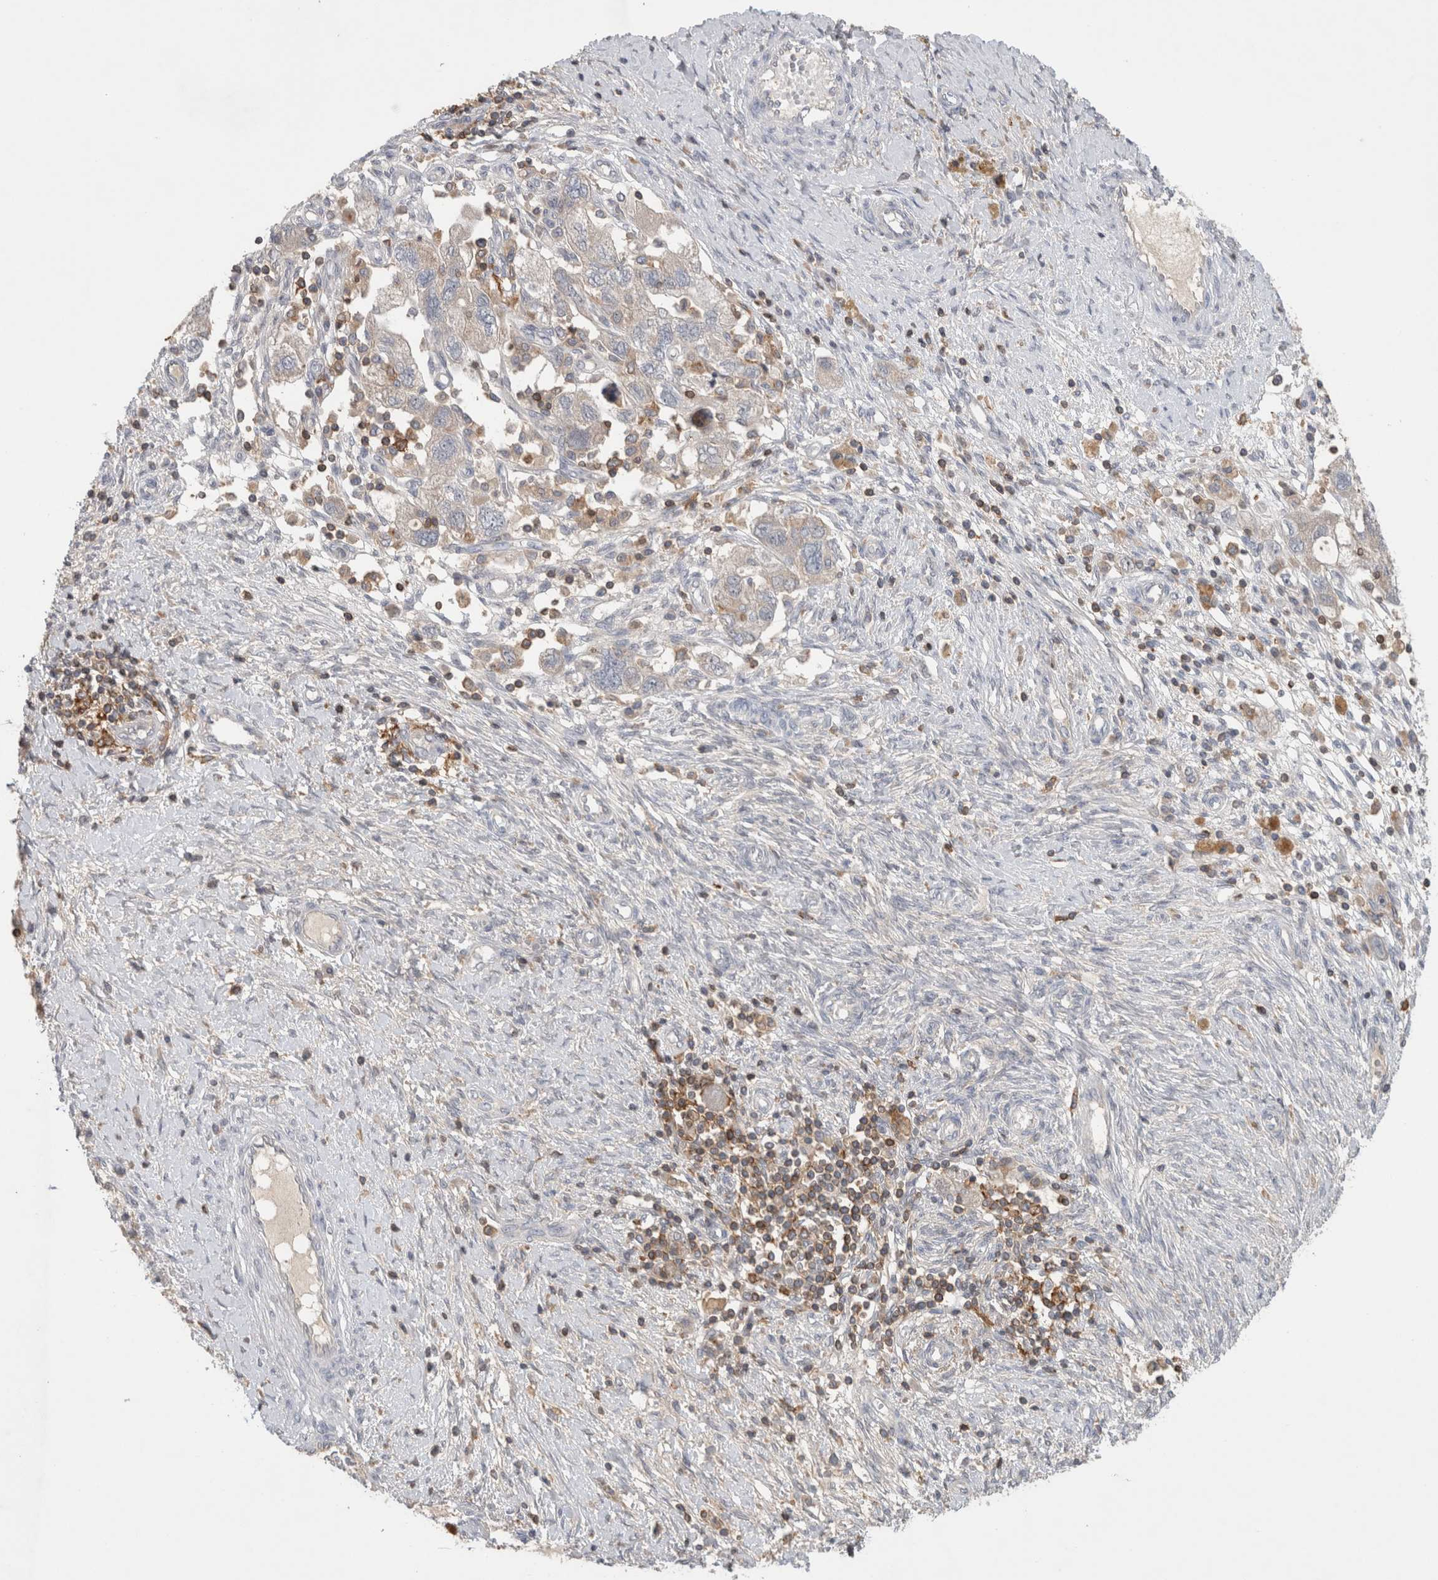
{"staining": {"intensity": "negative", "quantity": "none", "location": "none"}, "tissue": "ovarian cancer", "cell_type": "Tumor cells", "image_type": "cancer", "snomed": [{"axis": "morphology", "description": "Carcinoma, NOS"}, {"axis": "morphology", "description": "Cystadenocarcinoma, serous, NOS"}, {"axis": "topography", "description": "Ovary"}], "caption": "Immunohistochemistry (IHC) of human ovarian cancer (carcinoma) demonstrates no positivity in tumor cells. (DAB IHC visualized using brightfield microscopy, high magnification).", "gene": "GFRA2", "patient": {"sex": "female", "age": 69}}